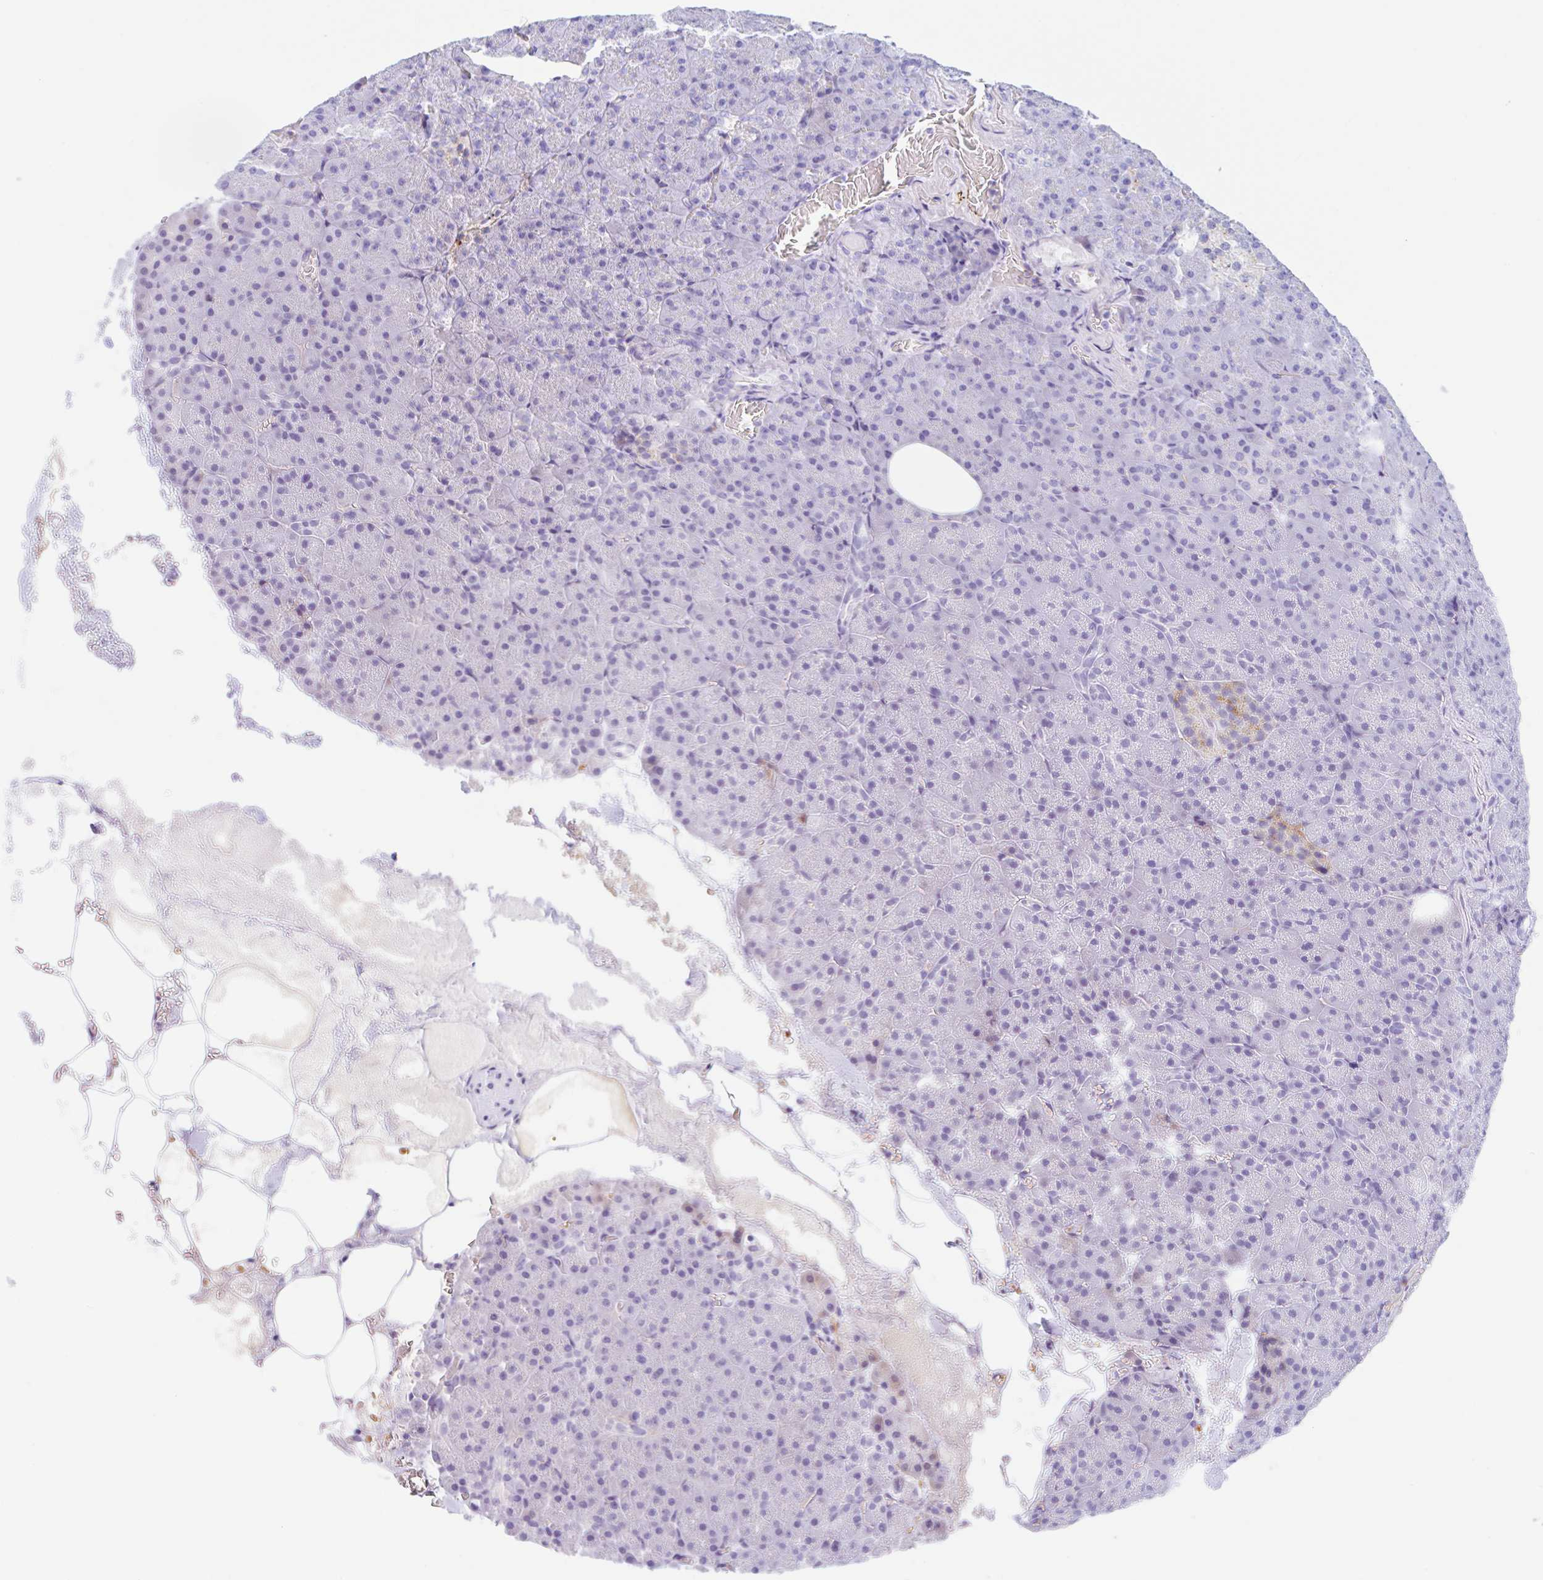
{"staining": {"intensity": "negative", "quantity": "none", "location": "none"}, "tissue": "pancreas", "cell_type": "Exocrine glandular cells", "image_type": "normal", "snomed": [{"axis": "morphology", "description": "Normal tissue, NOS"}, {"axis": "topography", "description": "Pancreas"}], "caption": "This histopathology image is of normal pancreas stained with immunohistochemistry (IHC) to label a protein in brown with the nuclei are counter-stained blue. There is no staining in exocrine glandular cells. Brightfield microscopy of immunohistochemistry (IHC) stained with DAB (brown) and hematoxylin (blue), captured at high magnification.", "gene": "ANKRD9", "patient": {"sex": "female", "age": 74}}